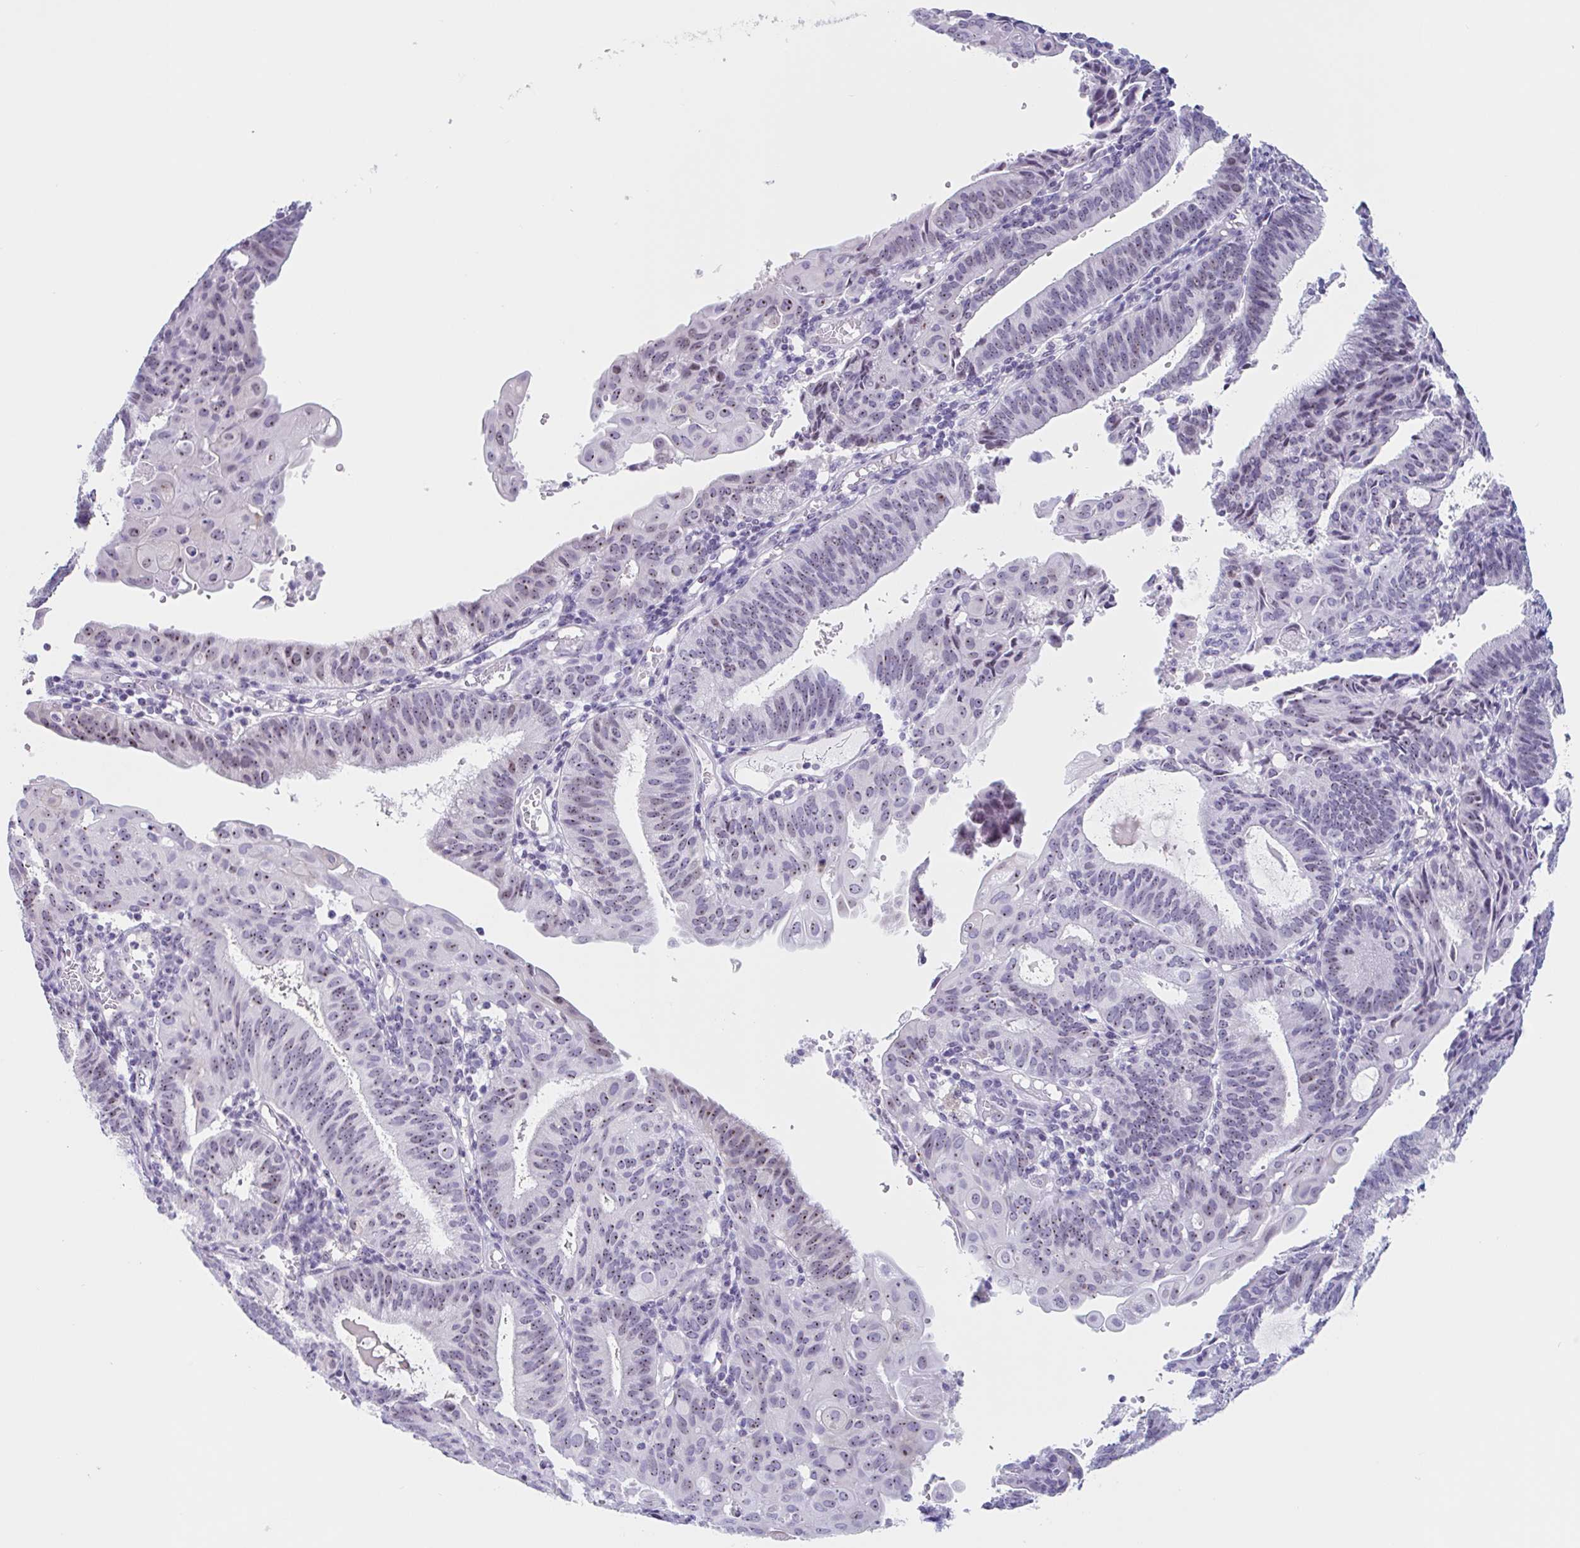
{"staining": {"intensity": "moderate", "quantity": "25%-75%", "location": "nuclear"}, "tissue": "endometrial cancer", "cell_type": "Tumor cells", "image_type": "cancer", "snomed": [{"axis": "morphology", "description": "Adenocarcinoma, NOS"}, {"axis": "topography", "description": "Endometrium"}], "caption": "Protein staining of endometrial cancer tissue reveals moderate nuclear staining in approximately 25%-75% of tumor cells. Nuclei are stained in blue.", "gene": "LENG9", "patient": {"sex": "female", "age": 49}}